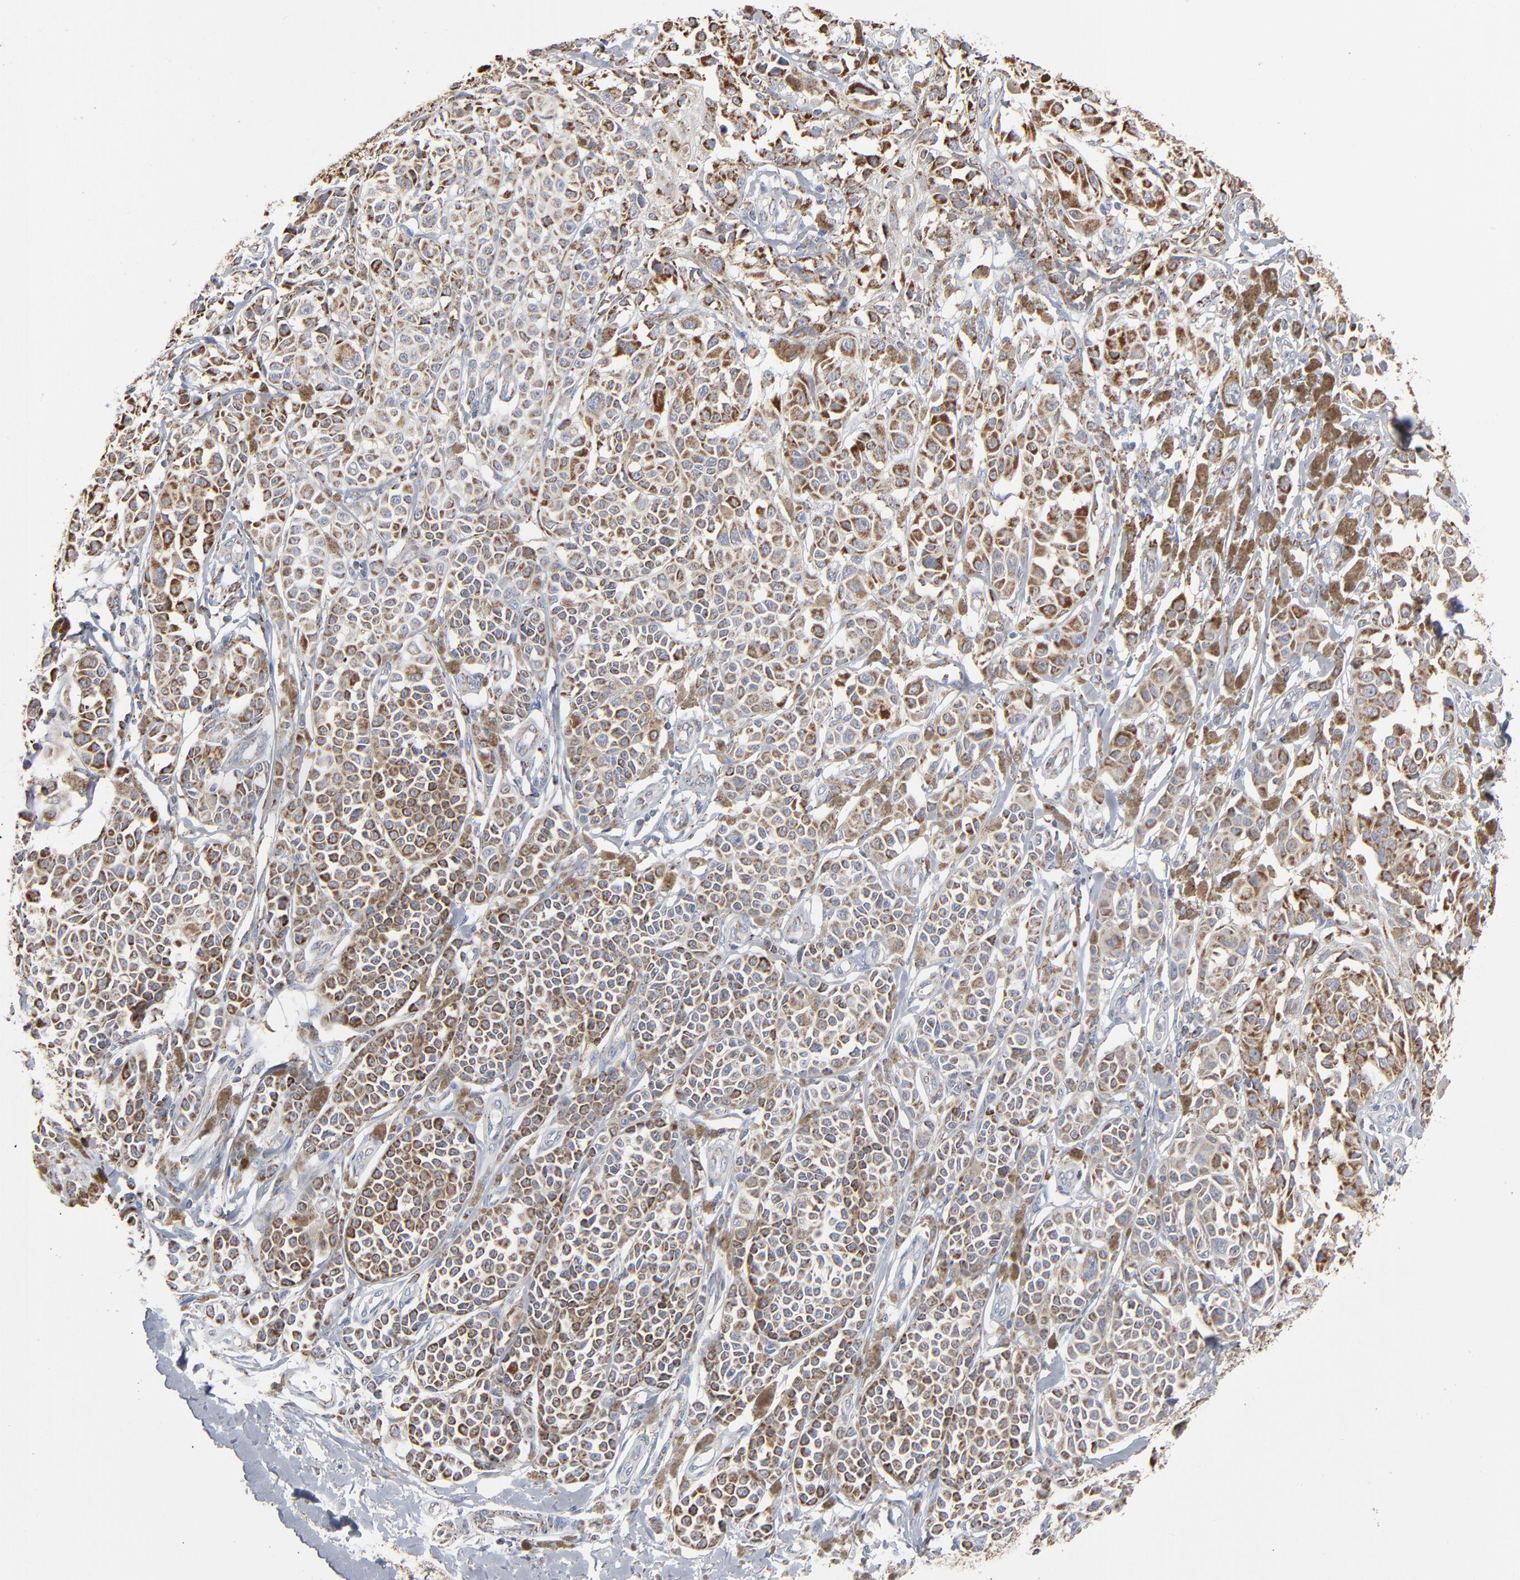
{"staining": {"intensity": "strong", "quantity": ">75%", "location": "cytoplasmic/membranous"}, "tissue": "melanoma", "cell_type": "Tumor cells", "image_type": "cancer", "snomed": [{"axis": "morphology", "description": "Malignant melanoma, NOS"}, {"axis": "topography", "description": "Skin"}], "caption": "A photomicrograph of human malignant melanoma stained for a protein reveals strong cytoplasmic/membranous brown staining in tumor cells.", "gene": "UQCRC1", "patient": {"sex": "female", "age": 38}}